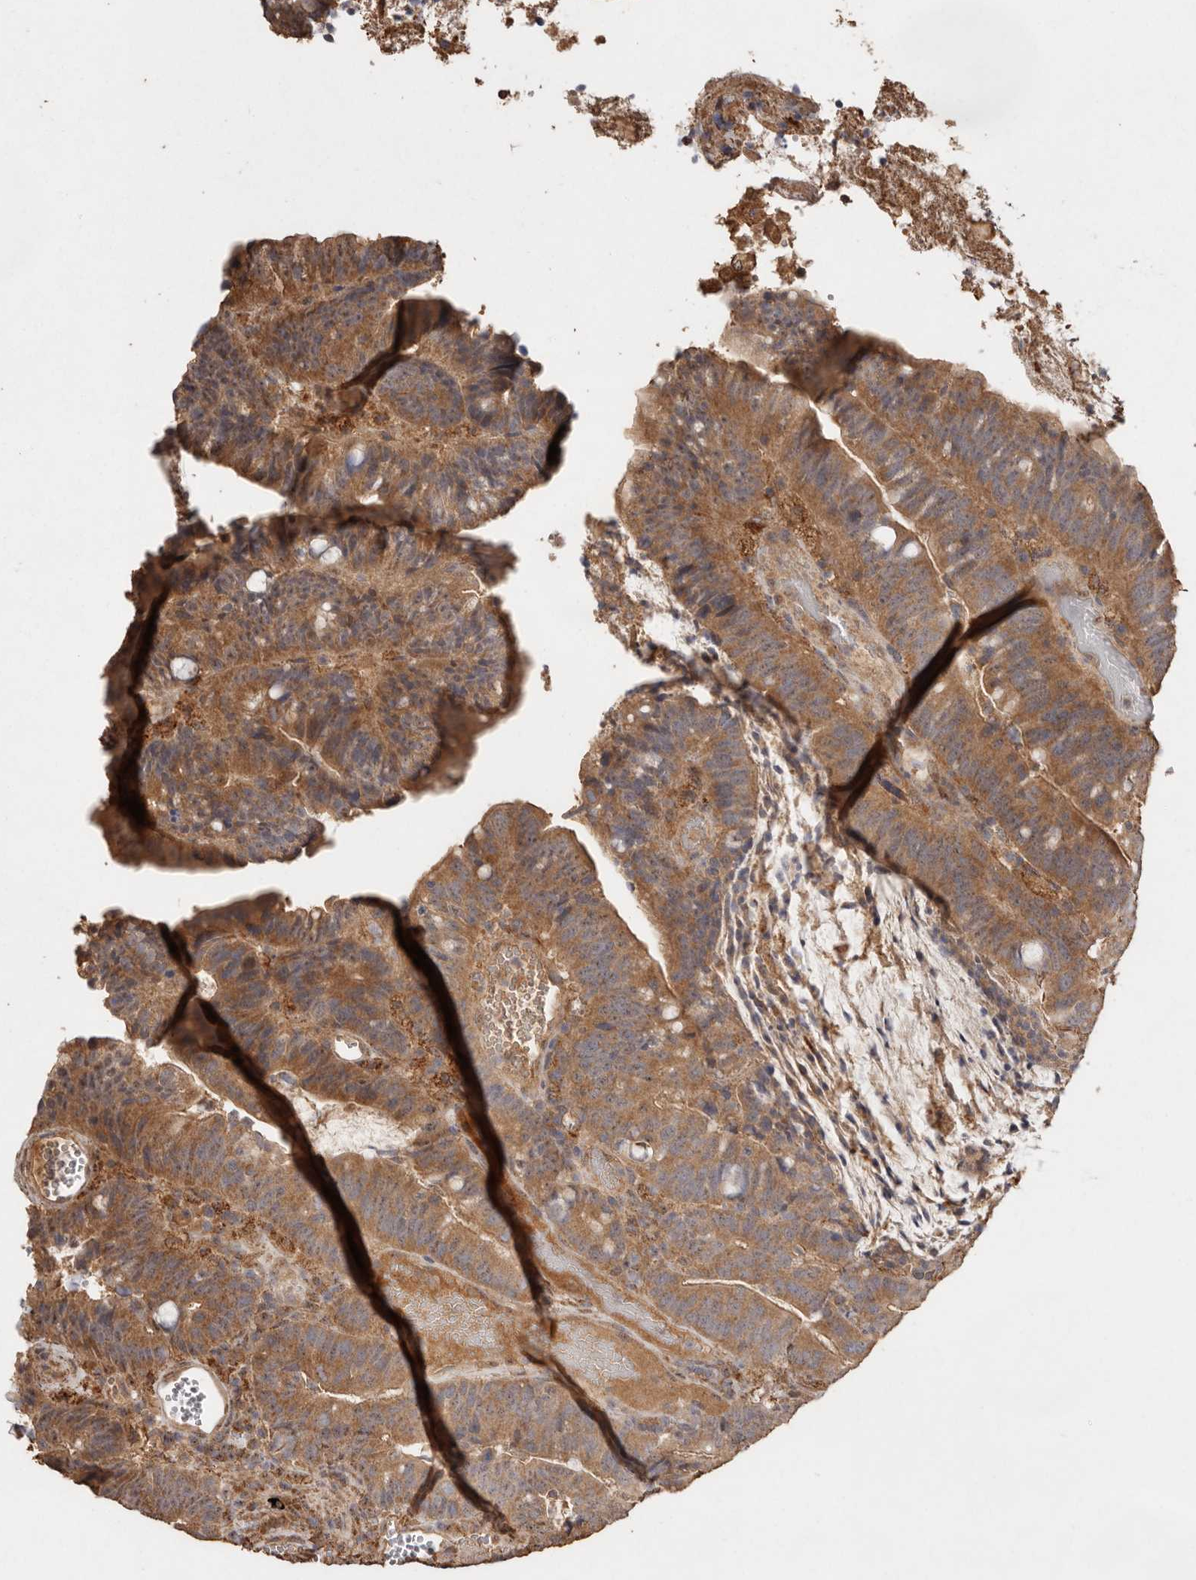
{"staining": {"intensity": "moderate", "quantity": ">75%", "location": "cytoplasmic/membranous"}, "tissue": "colorectal cancer", "cell_type": "Tumor cells", "image_type": "cancer", "snomed": [{"axis": "morphology", "description": "Adenocarcinoma, NOS"}, {"axis": "topography", "description": "Colon"}], "caption": "DAB immunohistochemical staining of colorectal cancer (adenocarcinoma) displays moderate cytoplasmic/membranous protein staining in approximately >75% of tumor cells. The staining is performed using DAB brown chromogen to label protein expression. The nuclei are counter-stained blue using hematoxylin.", "gene": "RWDD1", "patient": {"sex": "female", "age": 66}}